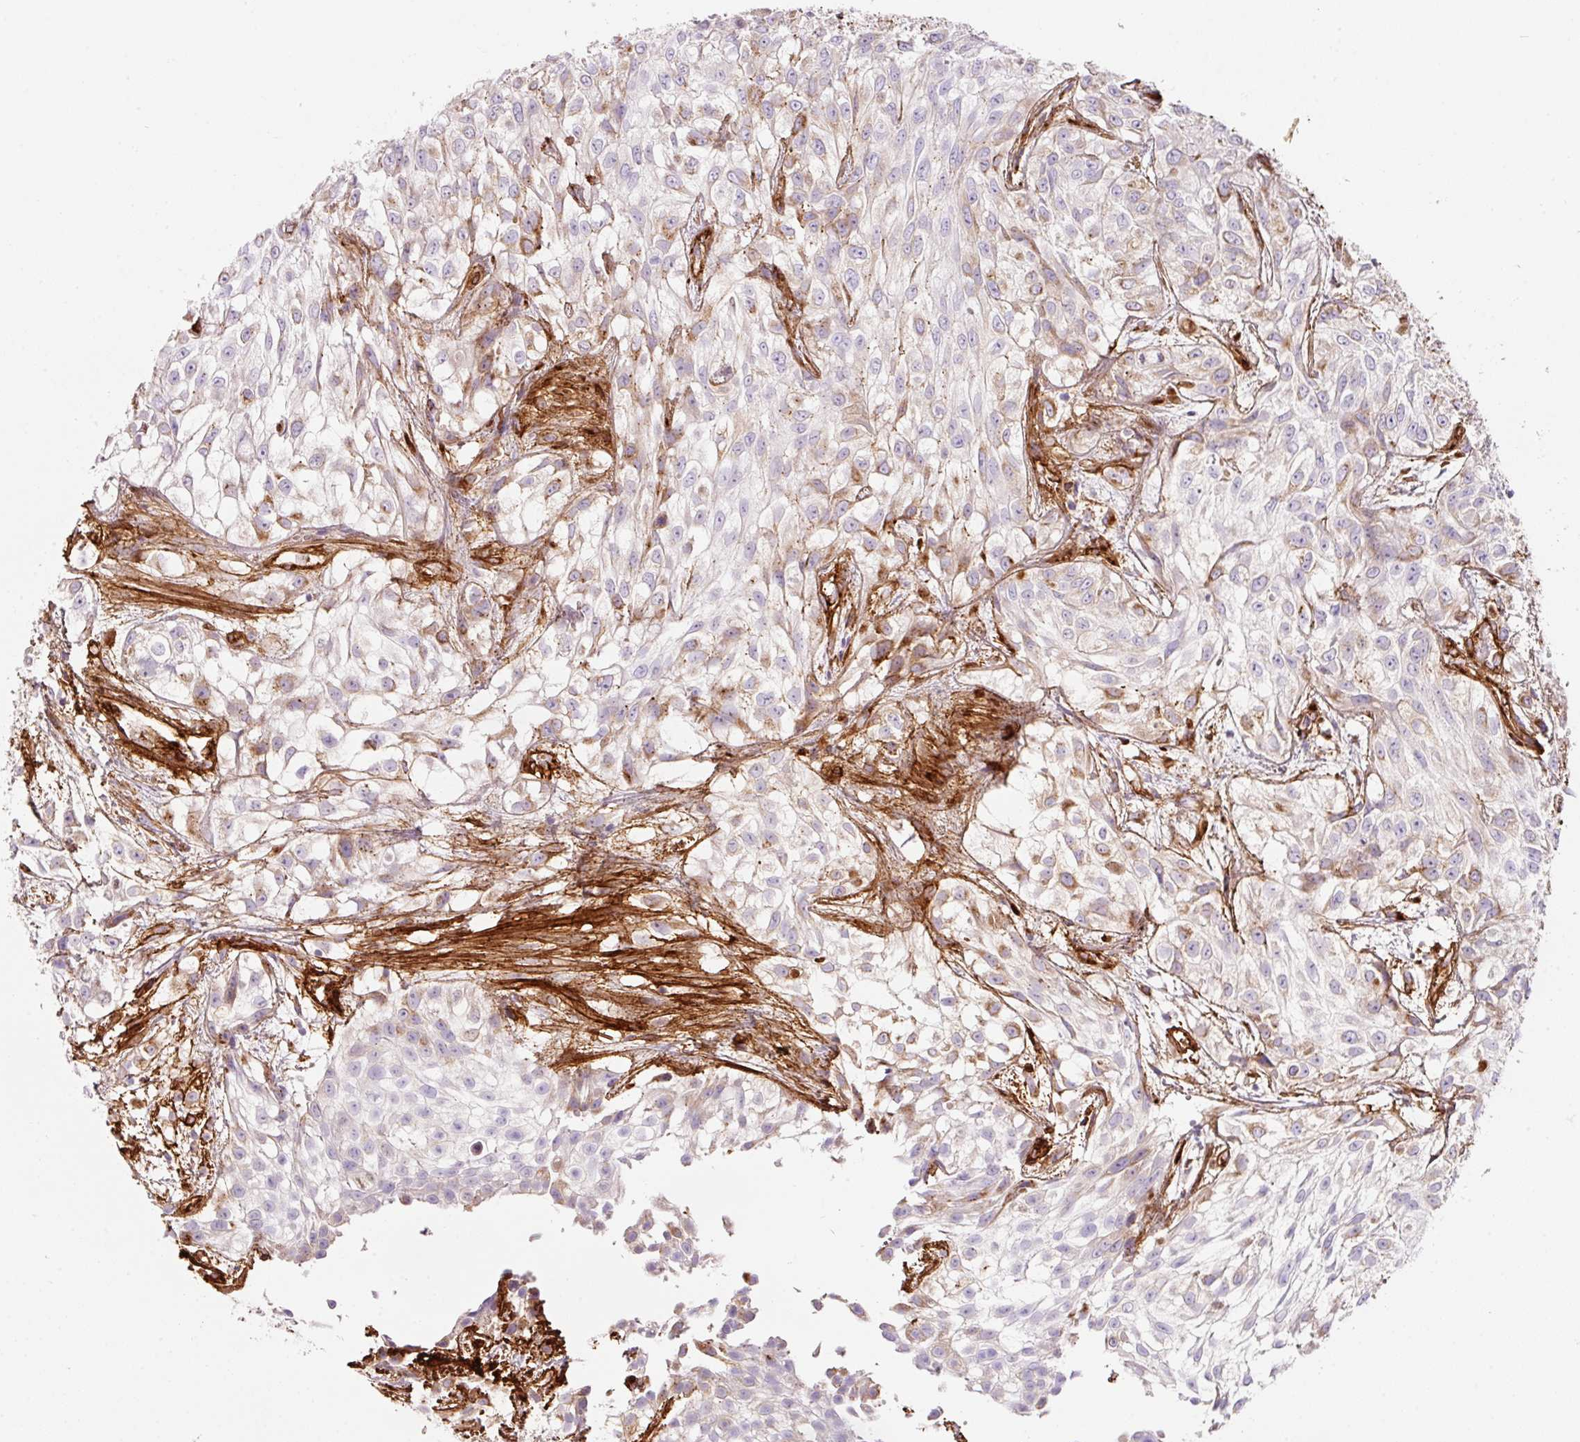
{"staining": {"intensity": "weak", "quantity": "25%-75%", "location": "cytoplasmic/membranous"}, "tissue": "urothelial cancer", "cell_type": "Tumor cells", "image_type": "cancer", "snomed": [{"axis": "morphology", "description": "Urothelial carcinoma, High grade"}, {"axis": "topography", "description": "Urinary bladder"}], "caption": "A micrograph showing weak cytoplasmic/membranous expression in about 25%-75% of tumor cells in urothelial cancer, as visualized by brown immunohistochemical staining.", "gene": "LOXL4", "patient": {"sex": "male", "age": 56}}